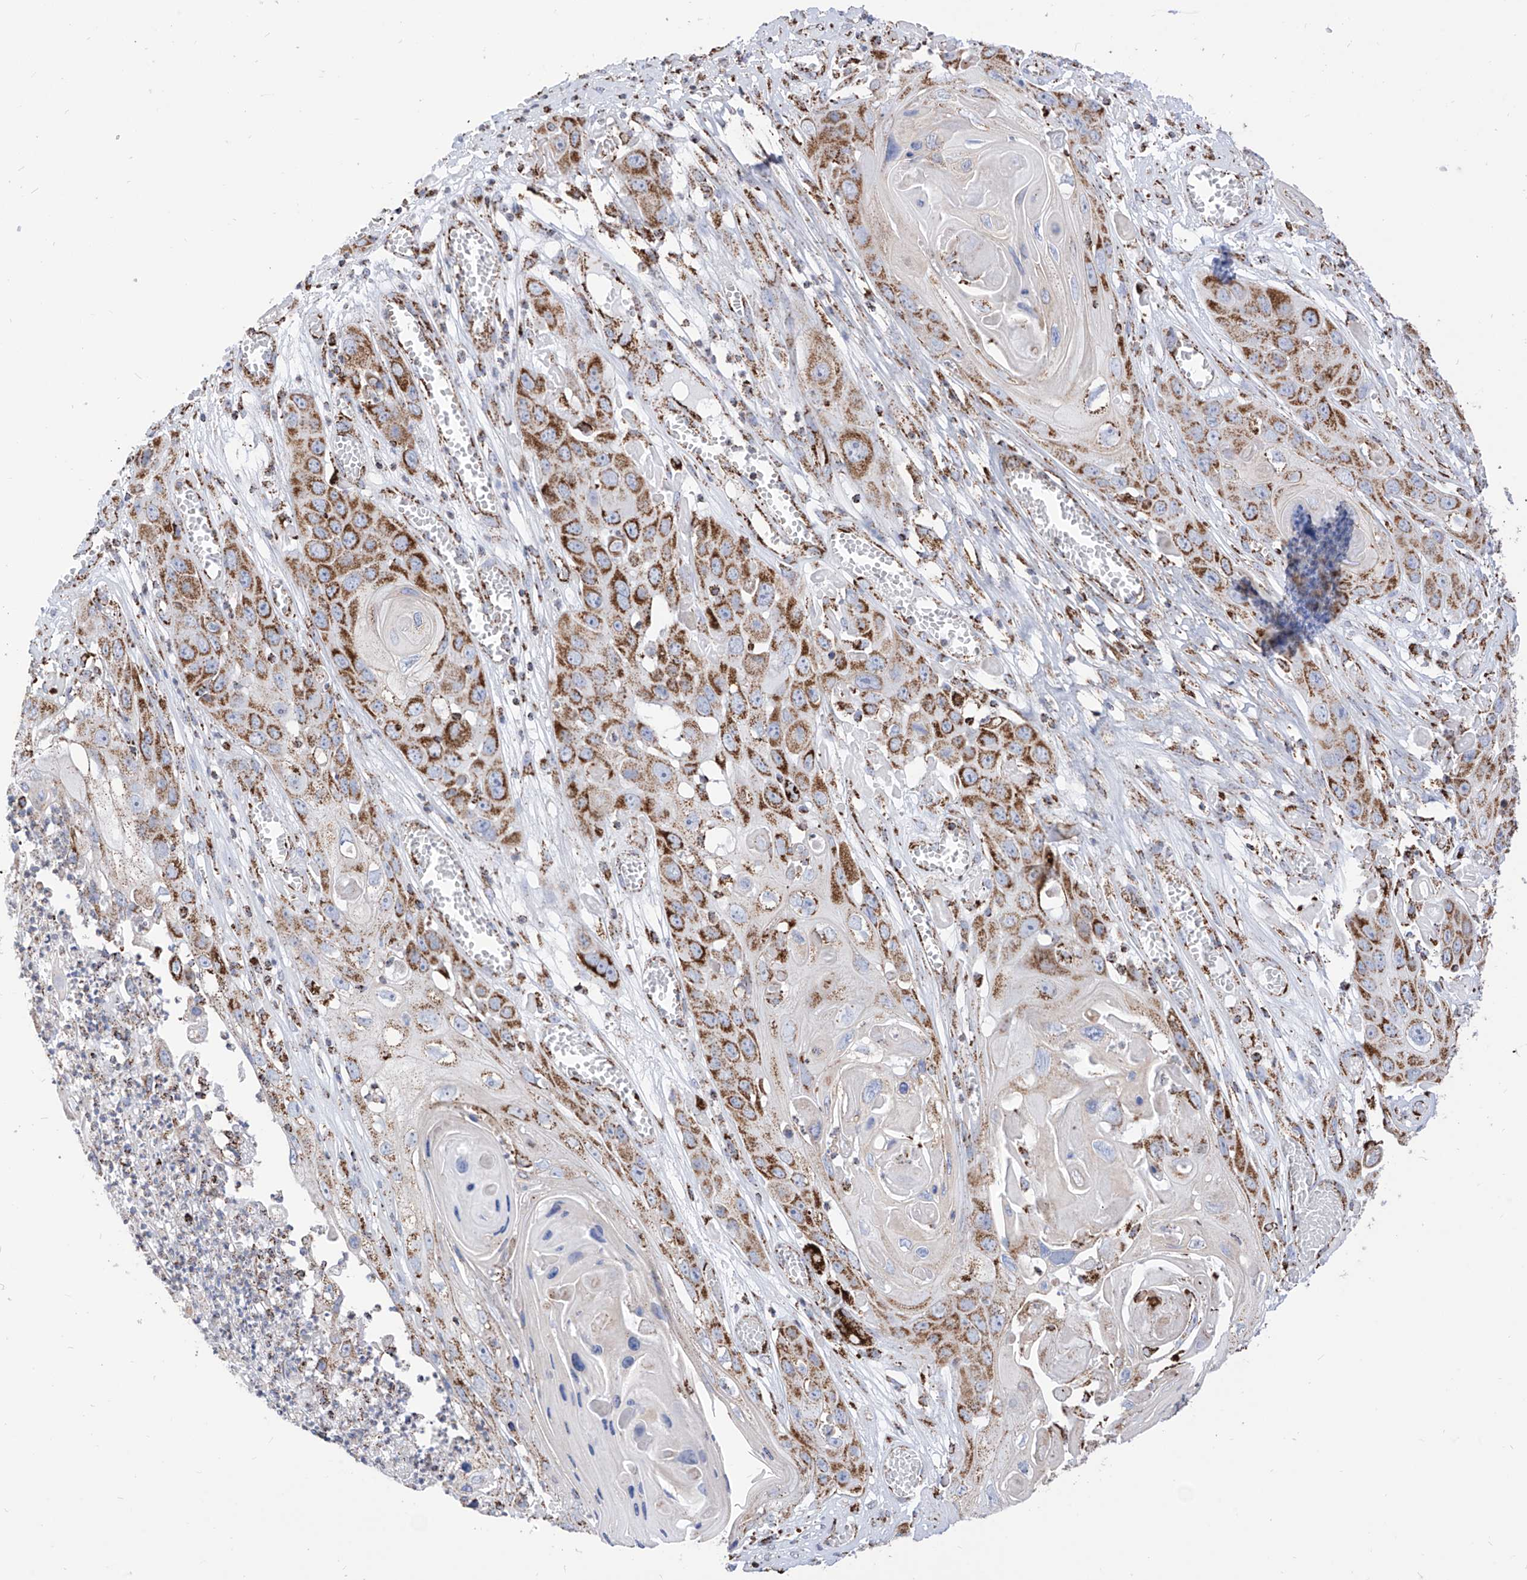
{"staining": {"intensity": "moderate", "quantity": ">75%", "location": "cytoplasmic/membranous"}, "tissue": "skin cancer", "cell_type": "Tumor cells", "image_type": "cancer", "snomed": [{"axis": "morphology", "description": "Squamous cell carcinoma, NOS"}, {"axis": "topography", "description": "Skin"}], "caption": "A histopathology image showing moderate cytoplasmic/membranous positivity in approximately >75% of tumor cells in squamous cell carcinoma (skin), as visualized by brown immunohistochemical staining.", "gene": "COX5B", "patient": {"sex": "male", "age": 55}}